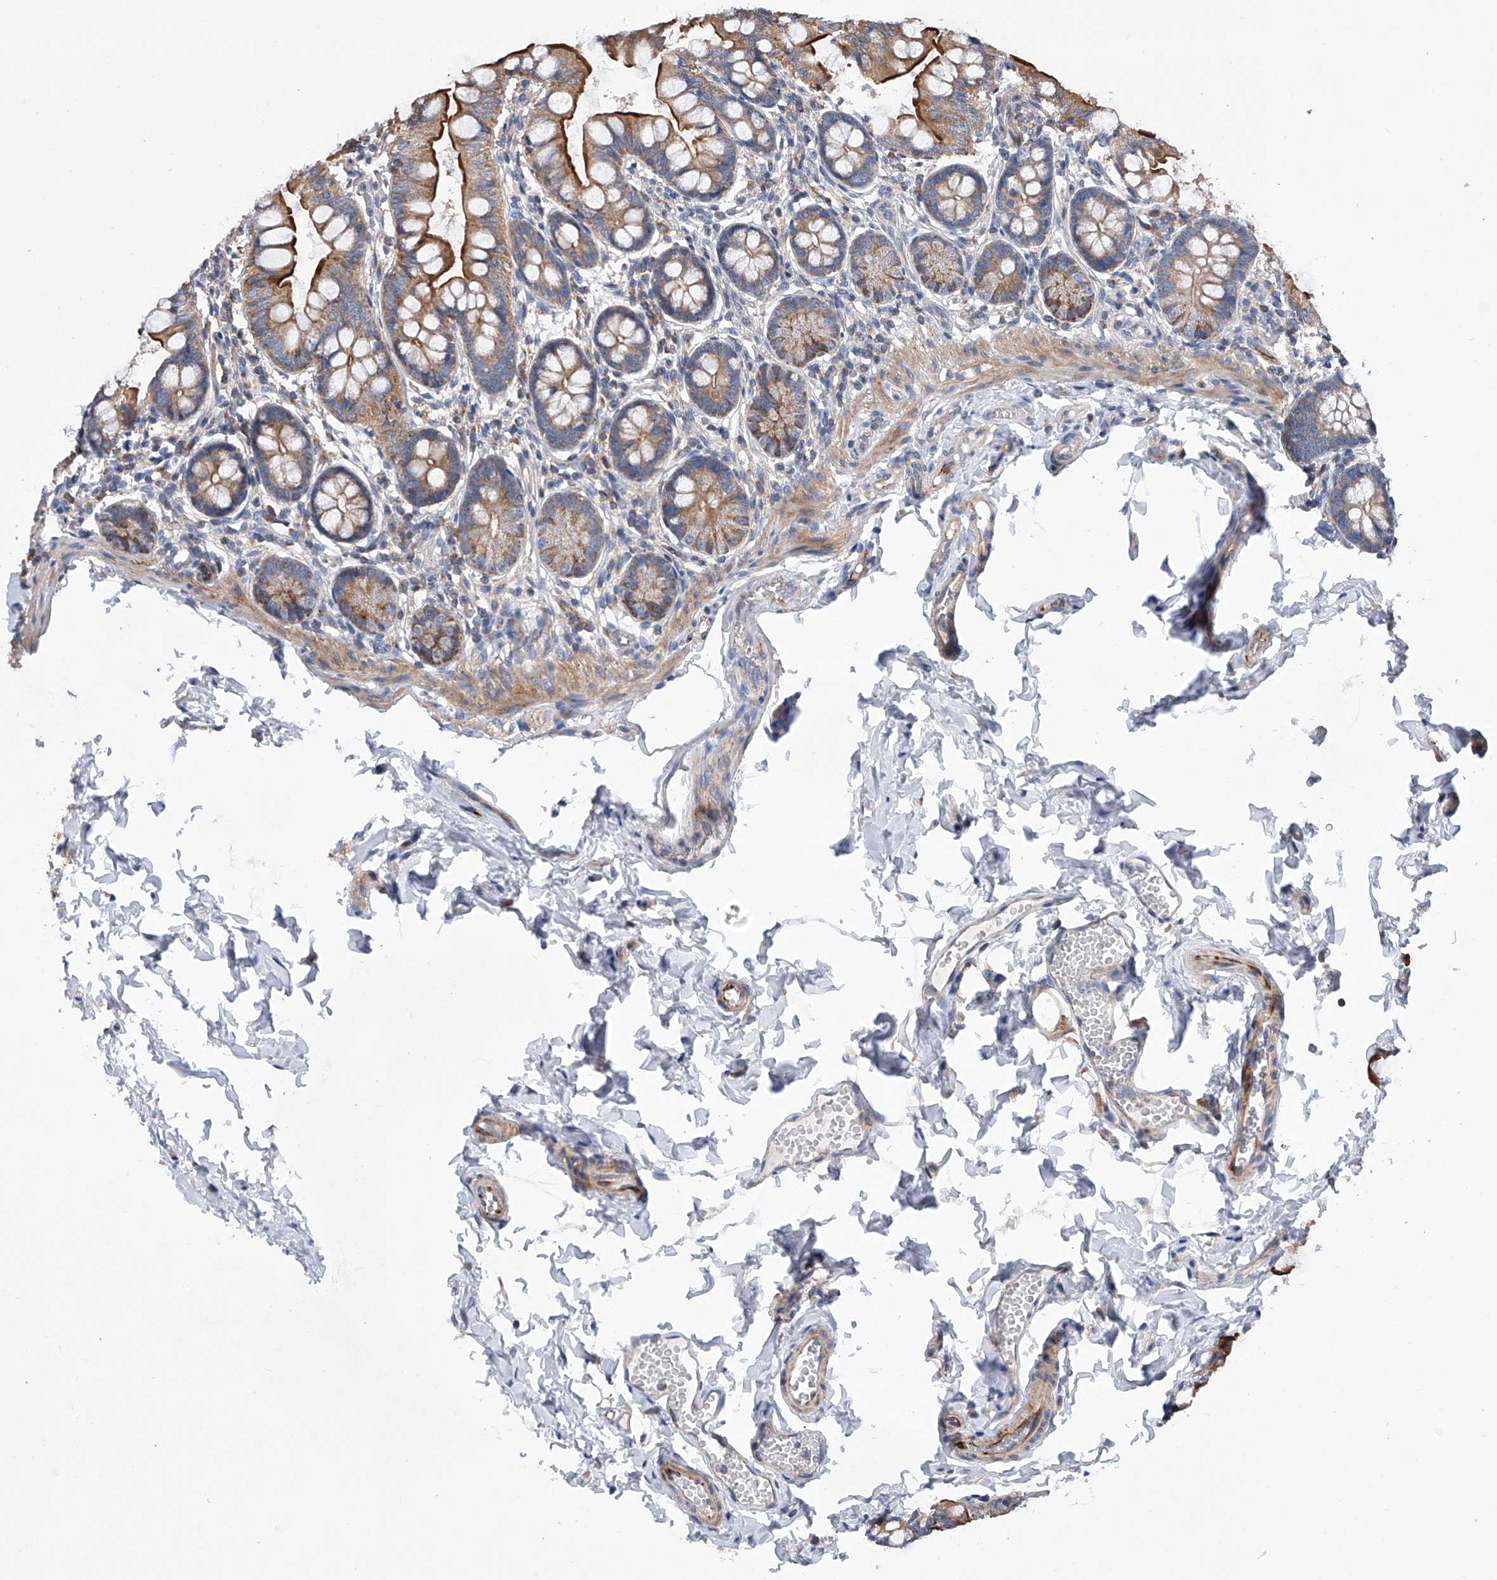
{"staining": {"intensity": "moderate", "quantity": ">75%", "location": "cytoplasmic/membranous"}, "tissue": "small intestine", "cell_type": "Glandular cells", "image_type": "normal", "snomed": [{"axis": "morphology", "description": "Normal tissue, NOS"}, {"axis": "topography", "description": "Small intestine"}], "caption": "The photomicrograph demonstrates a brown stain indicating the presence of a protein in the cytoplasmic/membranous of glandular cells in small intestine.", "gene": "MLYCD", "patient": {"sex": "male", "age": 7}}